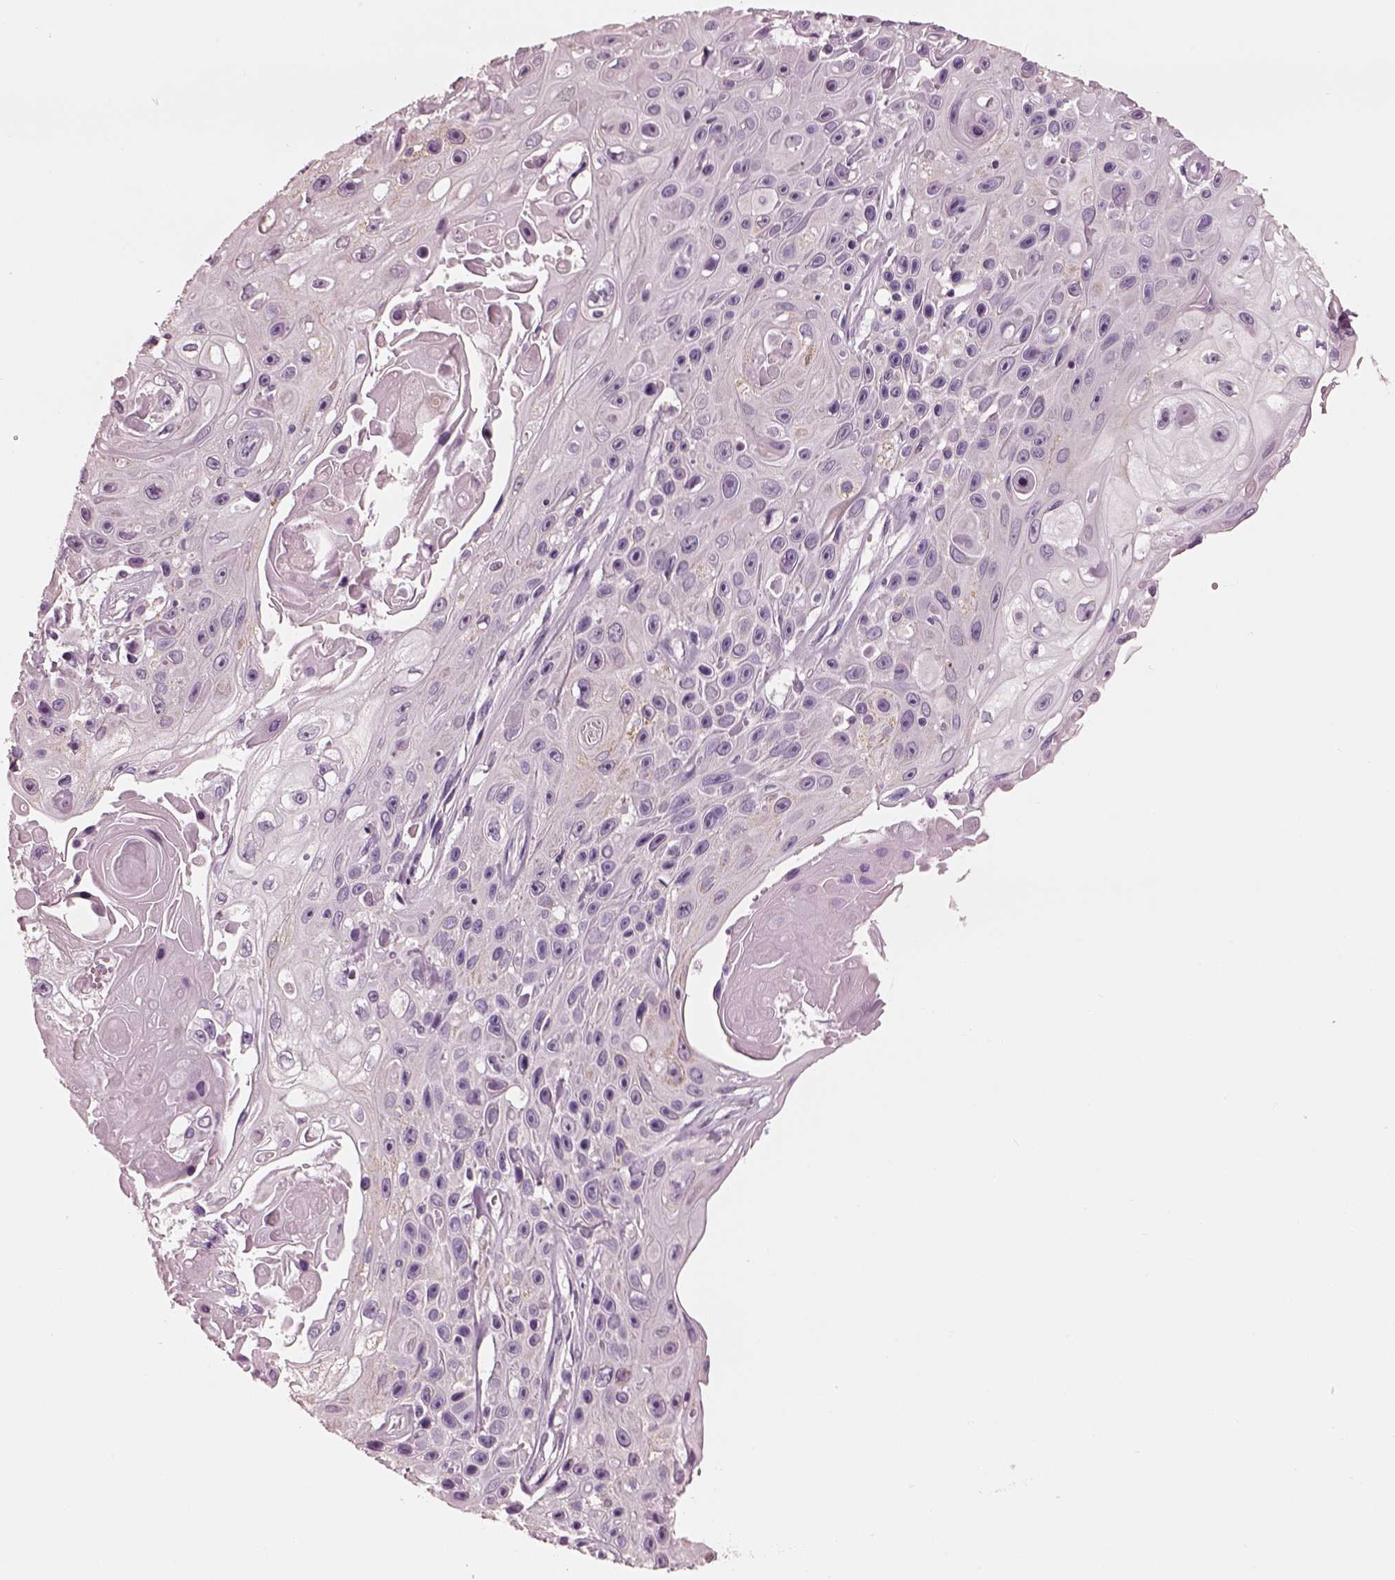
{"staining": {"intensity": "weak", "quantity": "25%-75%", "location": "cytoplasmic/membranous"}, "tissue": "skin cancer", "cell_type": "Tumor cells", "image_type": "cancer", "snomed": [{"axis": "morphology", "description": "Squamous cell carcinoma, NOS"}, {"axis": "topography", "description": "Skin"}], "caption": "Weak cytoplasmic/membranous expression for a protein is identified in approximately 25%-75% of tumor cells of skin cancer using immunohistochemistry (IHC).", "gene": "ELSPBP1", "patient": {"sex": "male", "age": 82}}